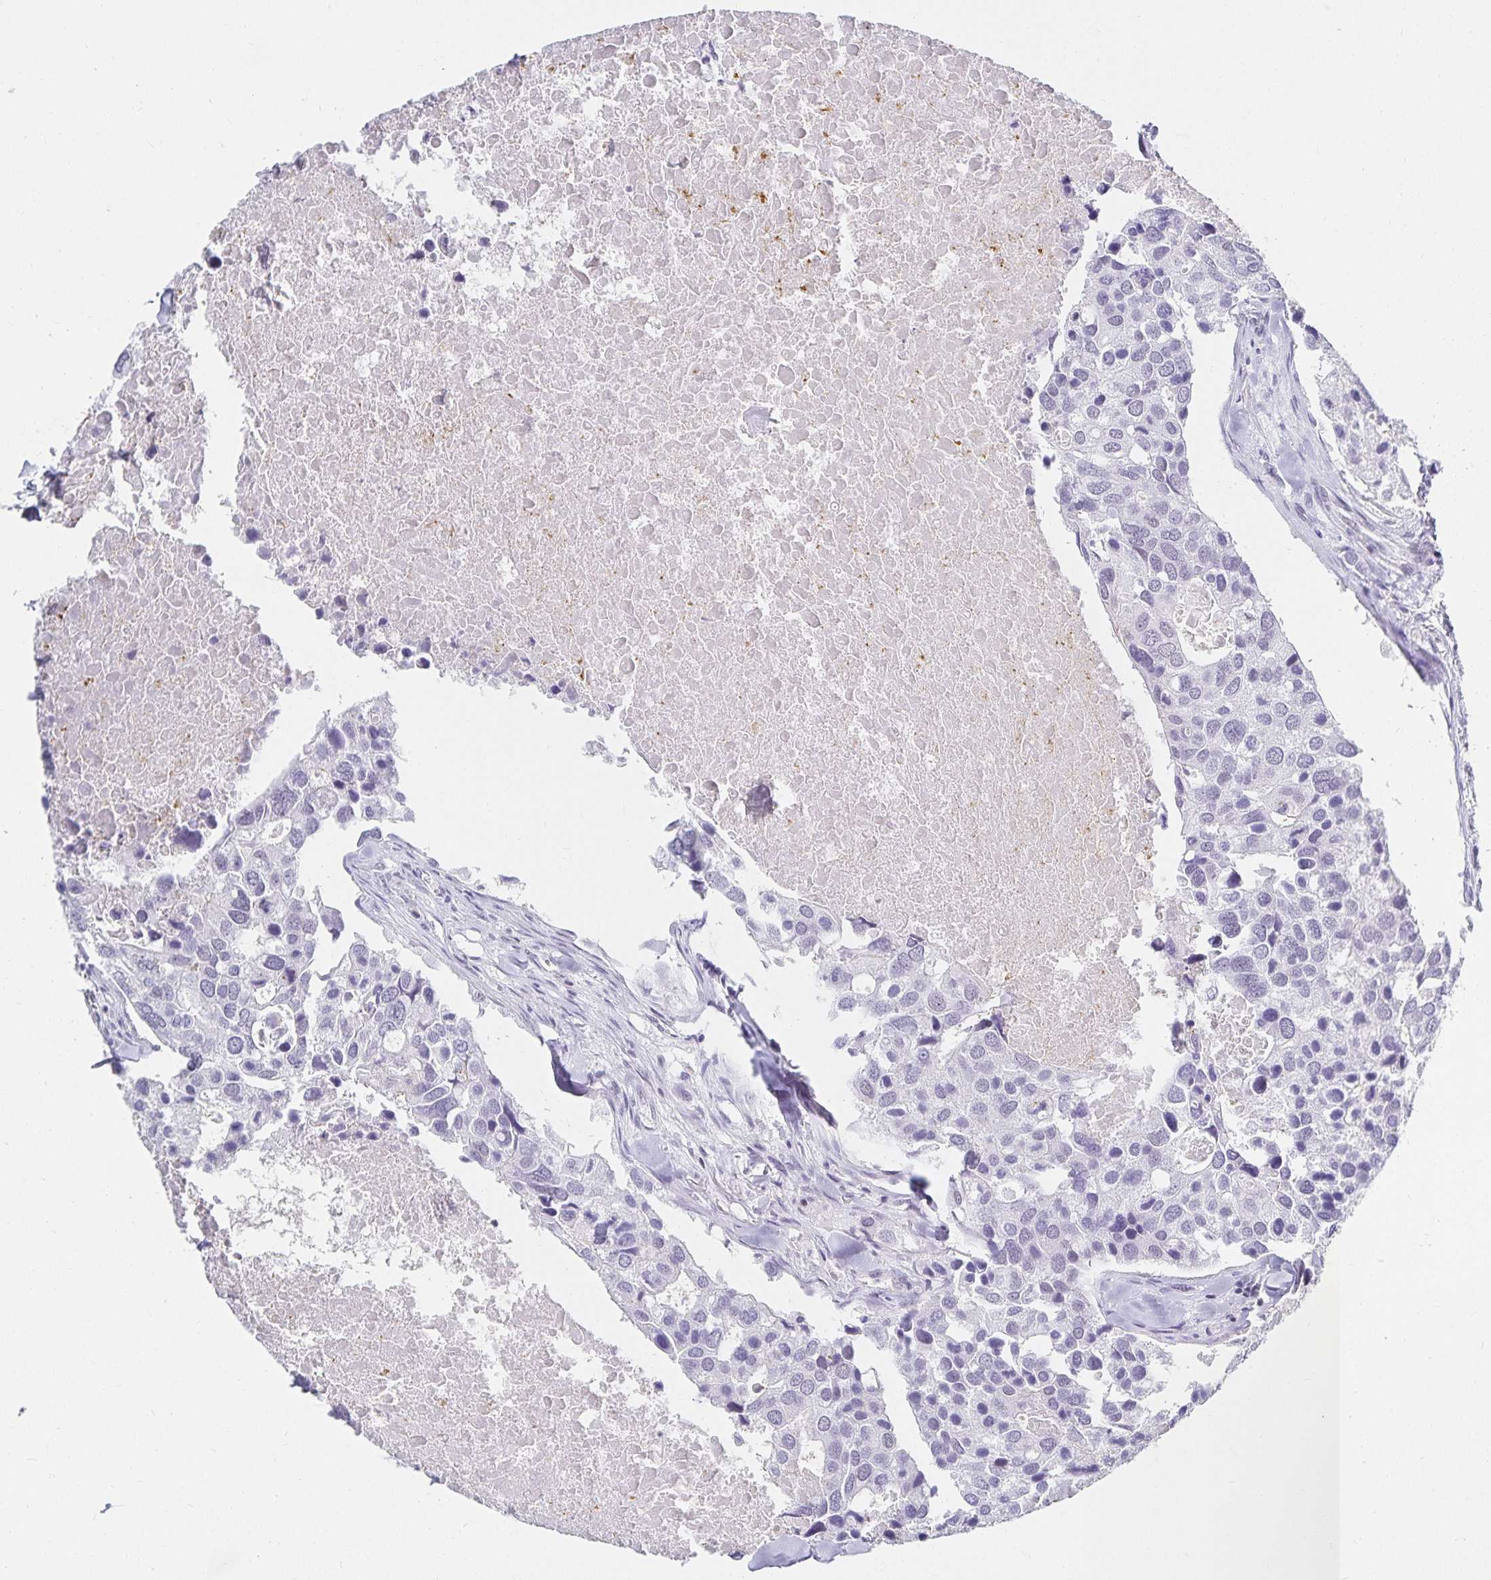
{"staining": {"intensity": "negative", "quantity": "none", "location": "none"}, "tissue": "breast cancer", "cell_type": "Tumor cells", "image_type": "cancer", "snomed": [{"axis": "morphology", "description": "Duct carcinoma"}, {"axis": "topography", "description": "Breast"}], "caption": "This is an immunohistochemistry photomicrograph of human infiltrating ductal carcinoma (breast). There is no staining in tumor cells.", "gene": "C20orf85", "patient": {"sex": "female", "age": 83}}